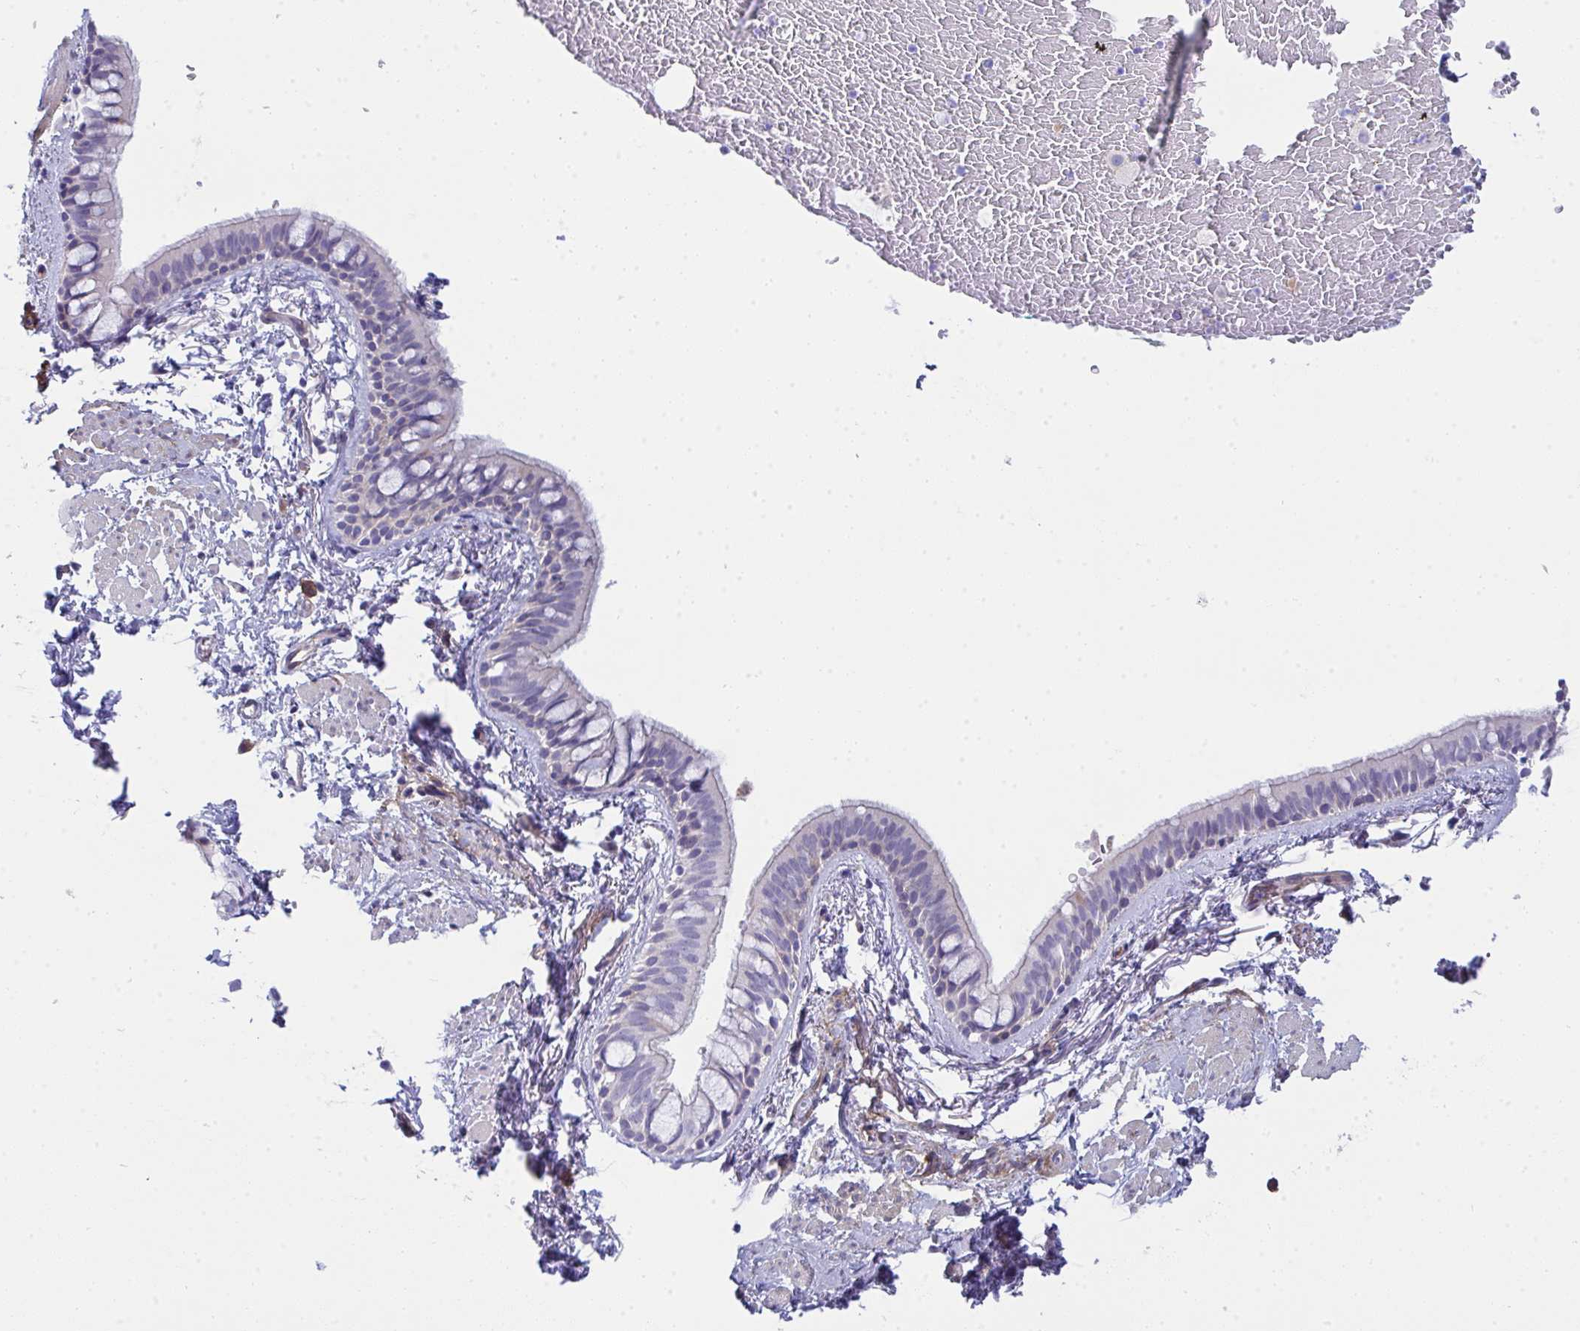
{"staining": {"intensity": "negative", "quantity": "none", "location": "none"}, "tissue": "bronchus", "cell_type": "Respiratory epithelial cells", "image_type": "normal", "snomed": [{"axis": "morphology", "description": "Normal tissue, NOS"}, {"axis": "topography", "description": "Lymph node"}, {"axis": "topography", "description": "Cartilage tissue"}, {"axis": "topography", "description": "Bronchus"}], "caption": "An image of human bronchus is negative for staining in respiratory epithelial cells. (Immunohistochemistry, brightfield microscopy, high magnification).", "gene": "GAB1", "patient": {"sex": "female", "age": 70}}